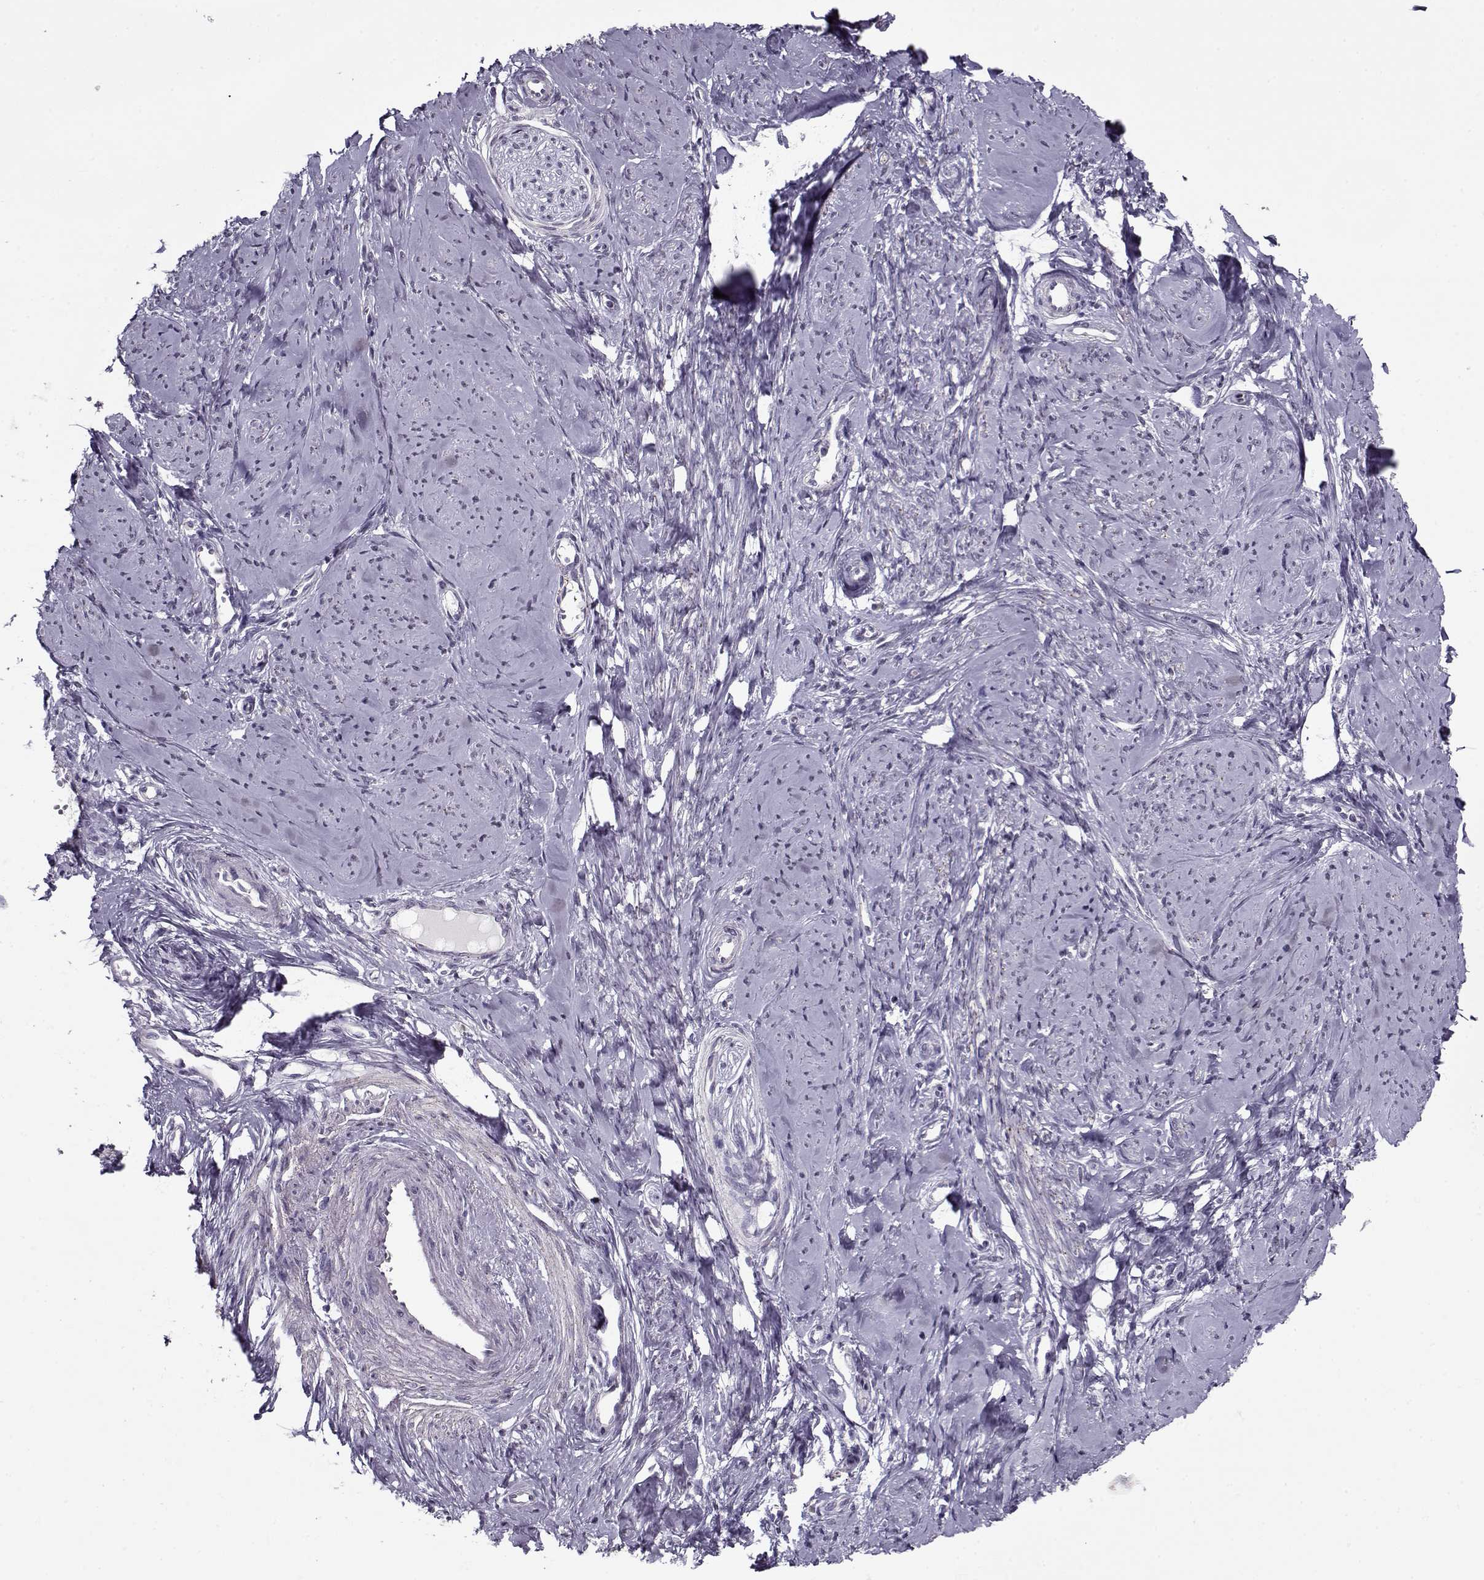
{"staining": {"intensity": "negative", "quantity": "none", "location": "none"}, "tissue": "smooth muscle", "cell_type": "Smooth muscle cells", "image_type": "normal", "snomed": [{"axis": "morphology", "description": "Normal tissue, NOS"}, {"axis": "topography", "description": "Smooth muscle"}], "caption": "This is a image of immunohistochemistry (IHC) staining of normal smooth muscle, which shows no expression in smooth muscle cells.", "gene": "SEC16B", "patient": {"sex": "female", "age": 48}}